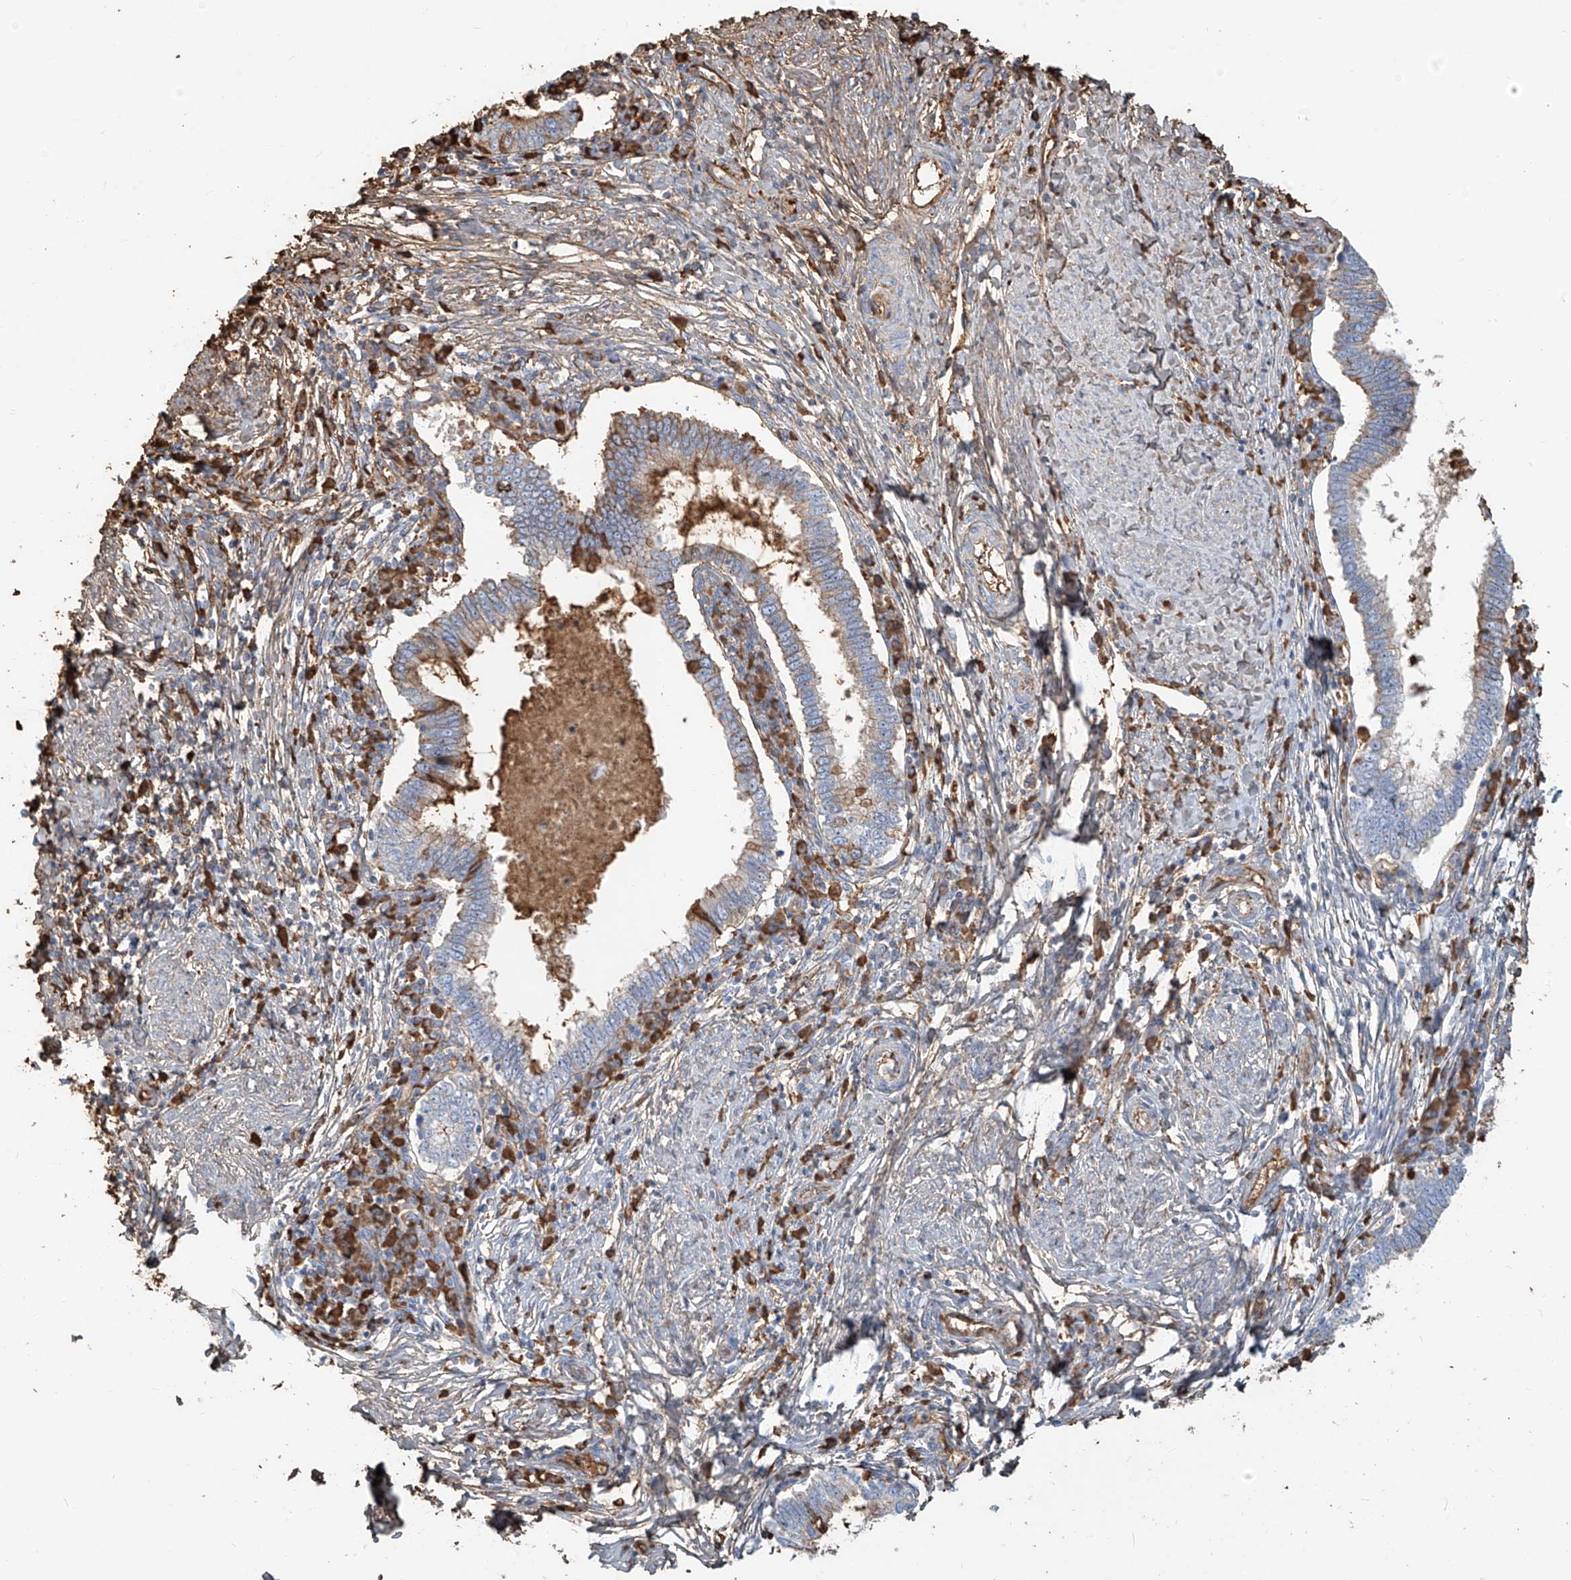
{"staining": {"intensity": "moderate", "quantity": "<25%", "location": "cytoplasmic/membranous"}, "tissue": "cervical cancer", "cell_type": "Tumor cells", "image_type": "cancer", "snomed": [{"axis": "morphology", "description": "Adenocarcinoma, NOS"}, {"axis": "topography", "description": "Cervix"}], "caption": "This is a micrograph of immunohistochemistry (IHC) staining of cervical cancer (adenocarcinoma), which shows moderate staining in the cytoplasmic/membranous of tumor cells.", "gene": "ZFP30", "patient": {"sex": "female", "age": 36}}